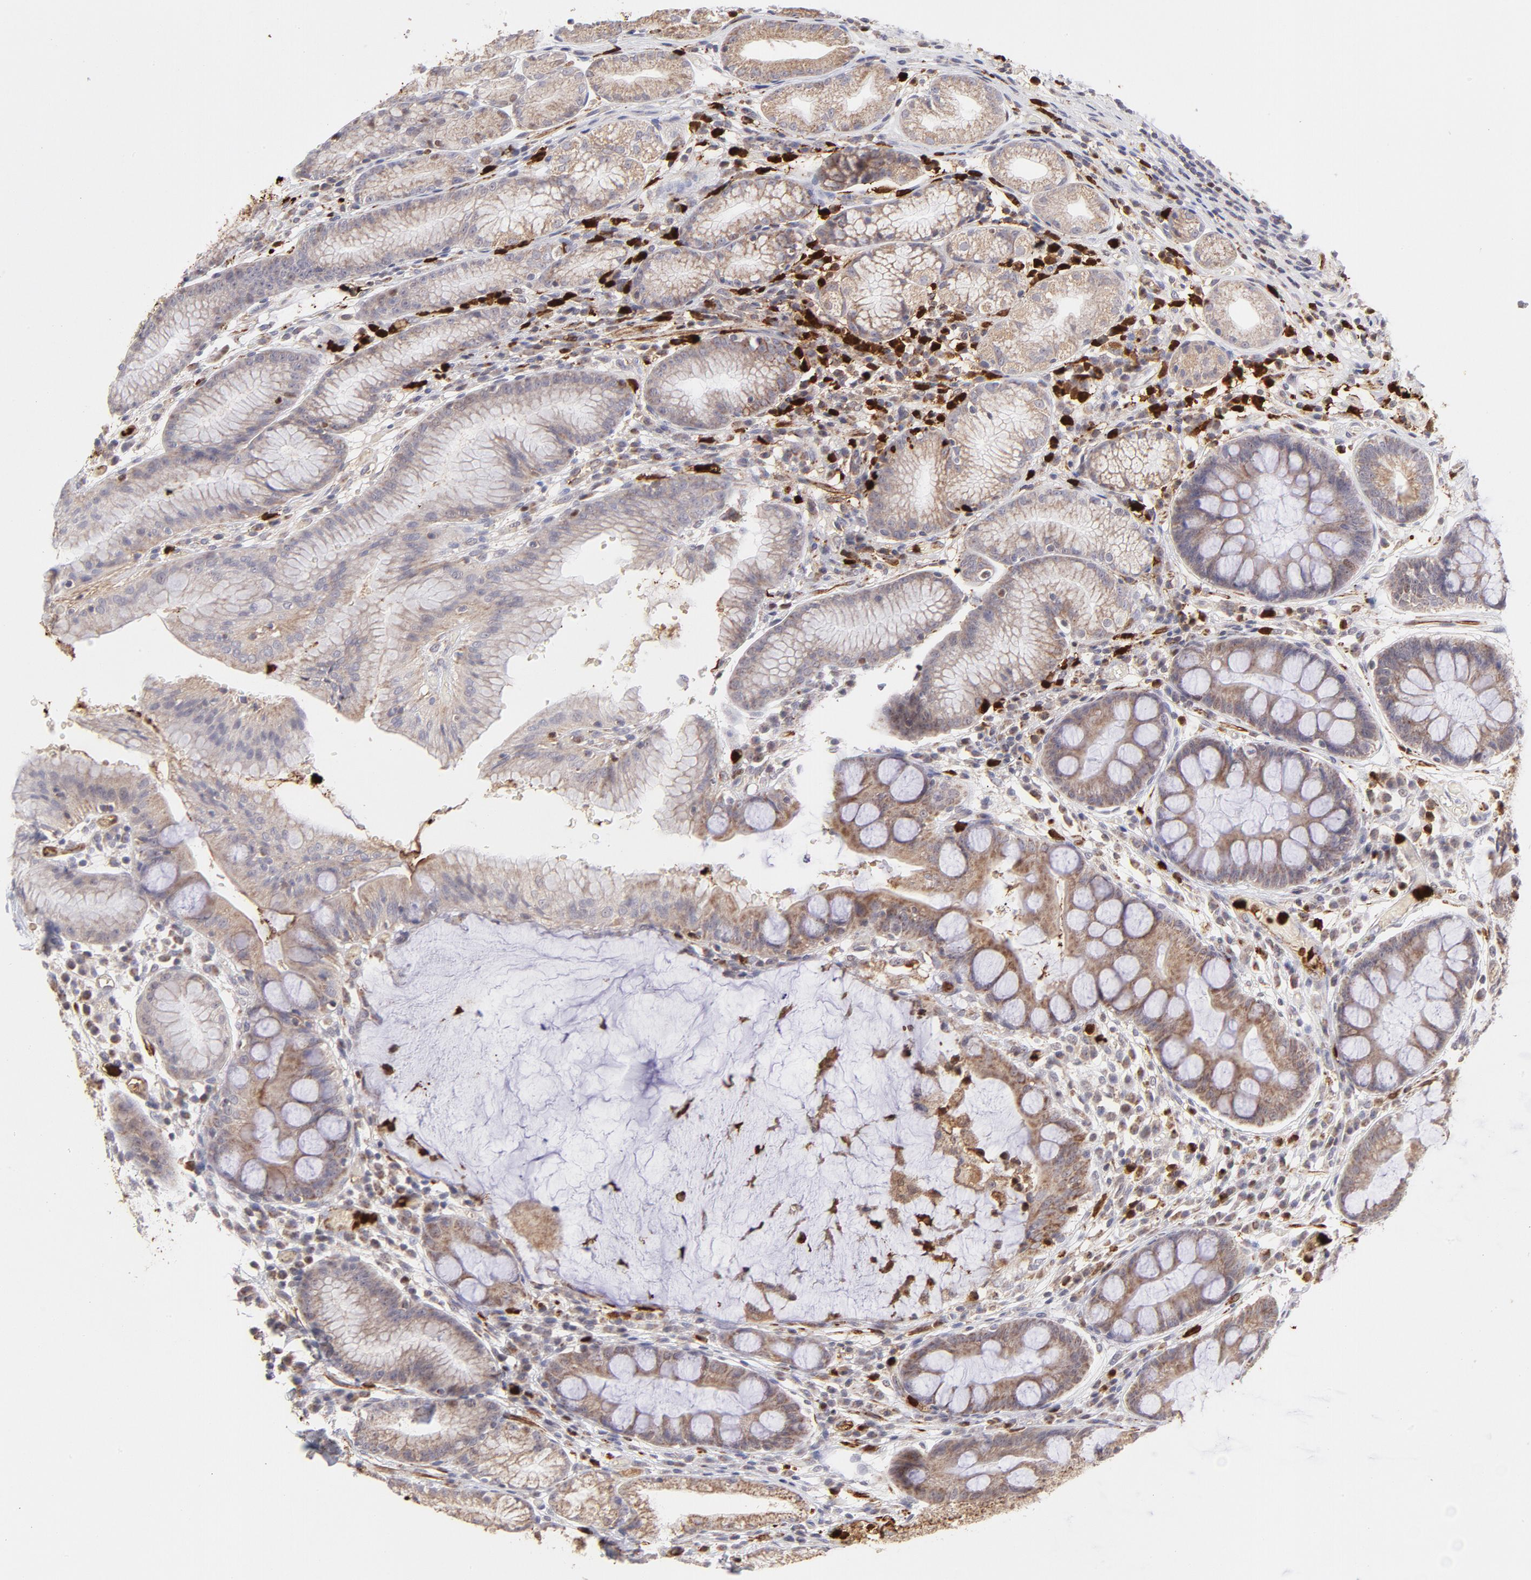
{"staining": {"intensity": "moderate", "quantity": ">75%", "location": "cytoplasmic/membranous,nuclear"}, "tissue": "stomach", "cell_type": "Glandular cells", "image_type": "normal", "snomed": [{"axis": "morphology", "description": "Normal tissue, NOS"}, {"axis": "morphology", "description": "Inflammation, NOS"}, {"axis": "topography", "description": "Stomach, lower"}], "caption": "This image displays immunohistochemistry (IHC) staining of unremarkable stomach, with medium moderate cytoplasmic/membranous,nuclear staining in about >75% of glandular cells.", "gene": "ZFX", "patient": {"sex": "male", "age": 59}}